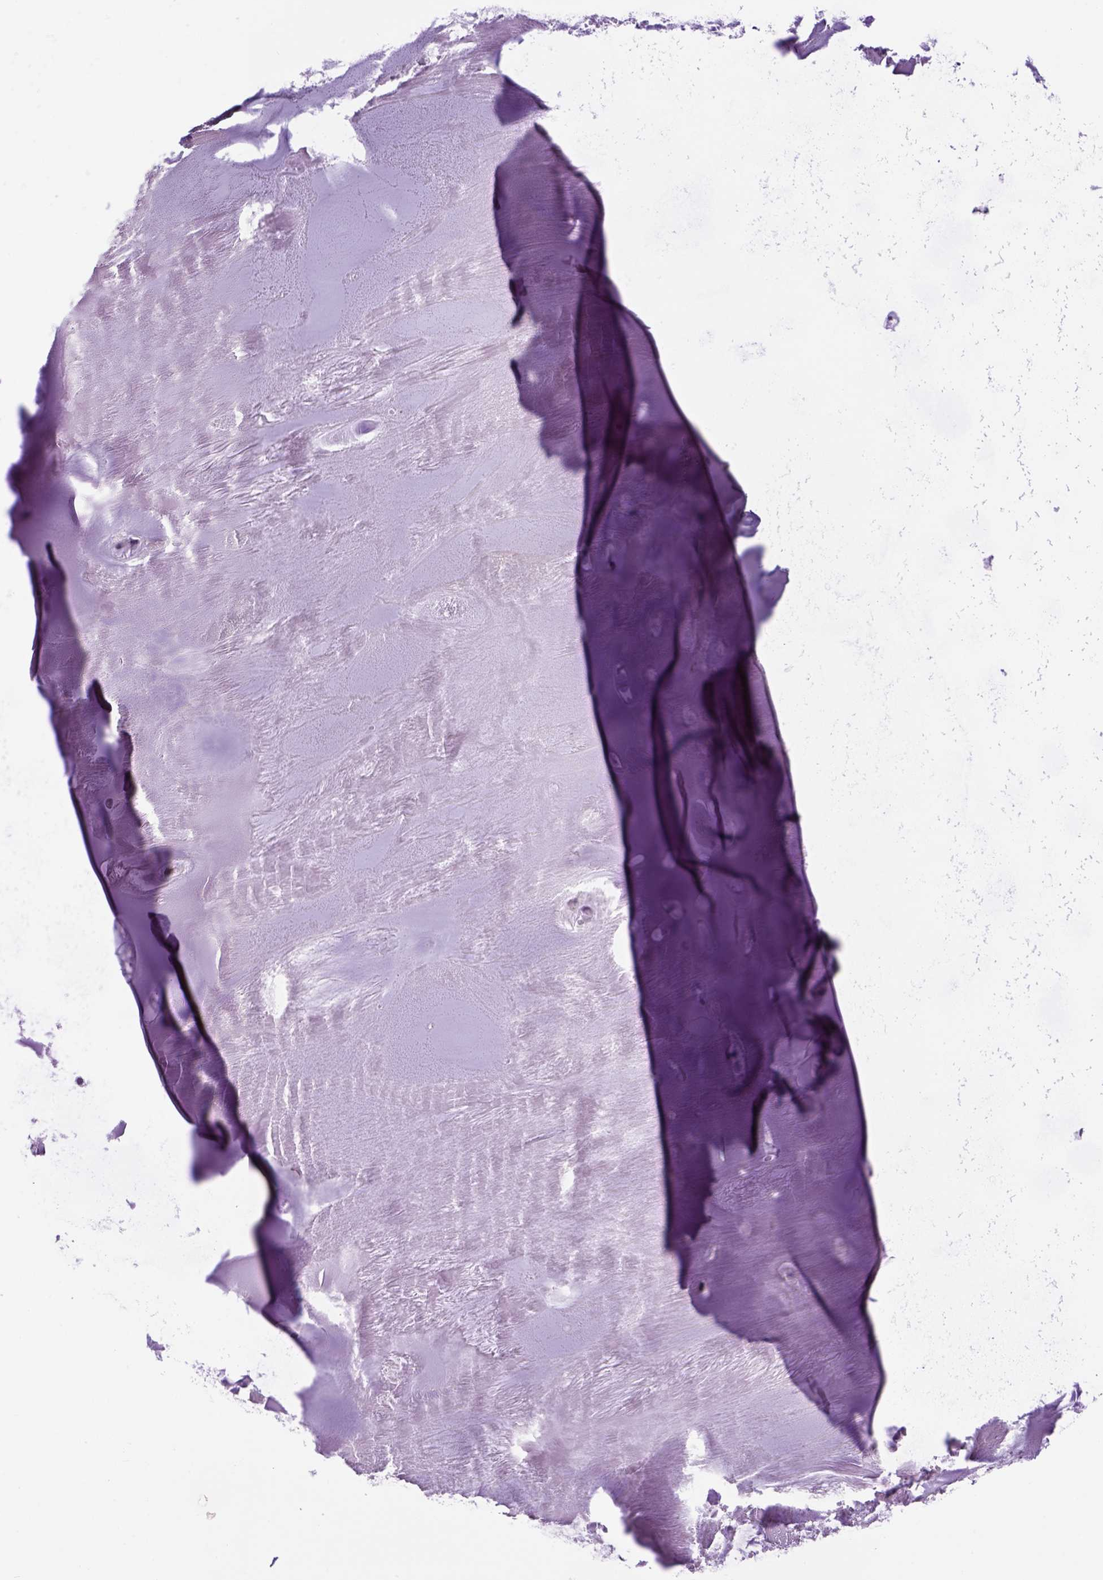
{"staining": {"intensity": "negative", "quantity": "none", "location": "none"}, "tissue": "adipose tissue", "cell_type": "Adipocytes", "image_type": "normal", "snomed": [{"axis": "morphology", "description": "Normal tissue, NOS"}, {"axis": "morphology", "description": "Squamous cell carcinoma, NOS"}, {"axis": "topography", "description": "Cartilage tissue"}, {"axis": "topography", "description": "Lung"}], "caption": "Adipocytes show no significant staining in benign adipose tissue. The staining is performed using DAB brown chromogen with nuclei counter-stained in using hematoxylin.", "gene": "DBH", "patient": {"sex": "male", "age": 66}}